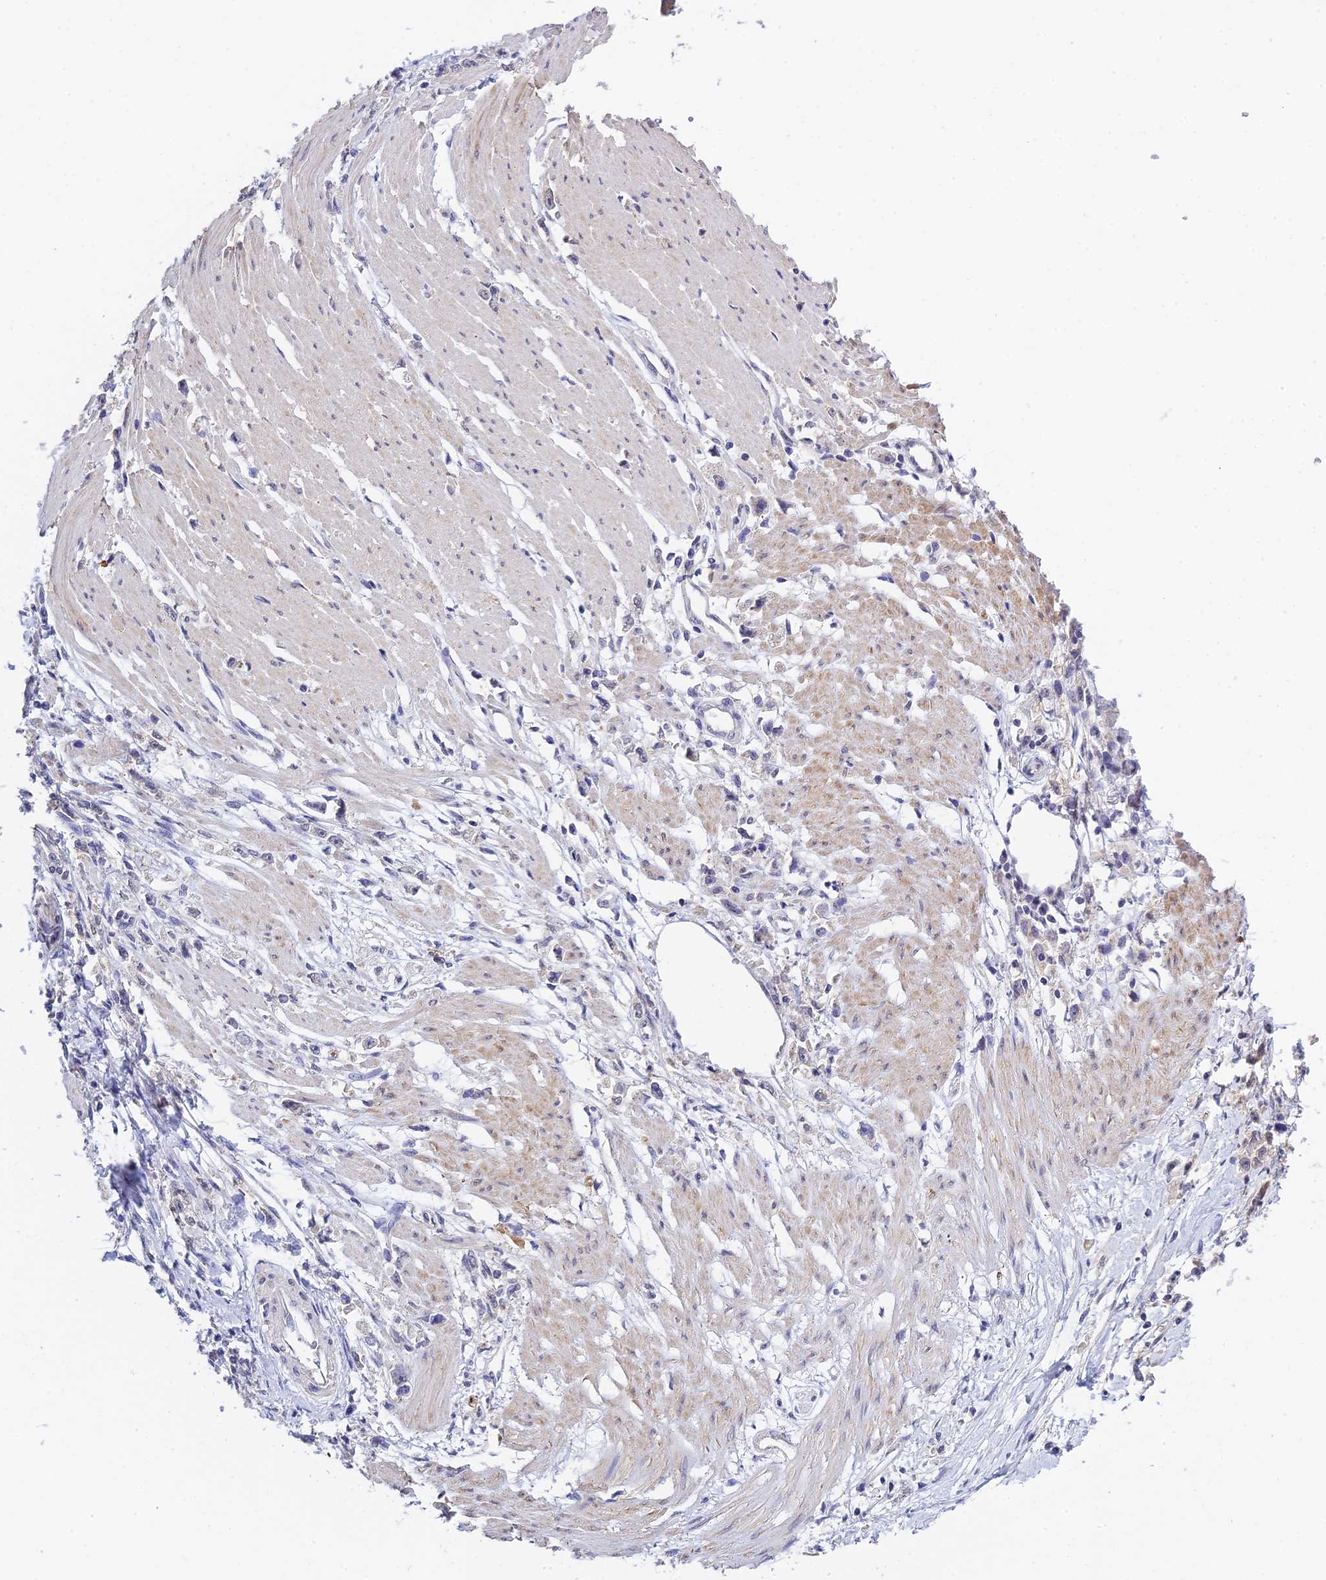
{"staining": {"intensity": "negative", "quantity": "none", "location": "none"}, "tissue": "stomach cancer", "cell_type": "Tumor cells", "image_type": "cancer", "snomed": [{"axis": "morphology", "description": "Adenocarcinoma, NOS"}, {"axis": "topography", "description": "Stomach"}], "caption": "The histopathology image shows no significant staining in tumor cells of adenocarcinoma (stomach).", "gene": "HOXB1", "patient": {"sex": "female", "age": 59}}